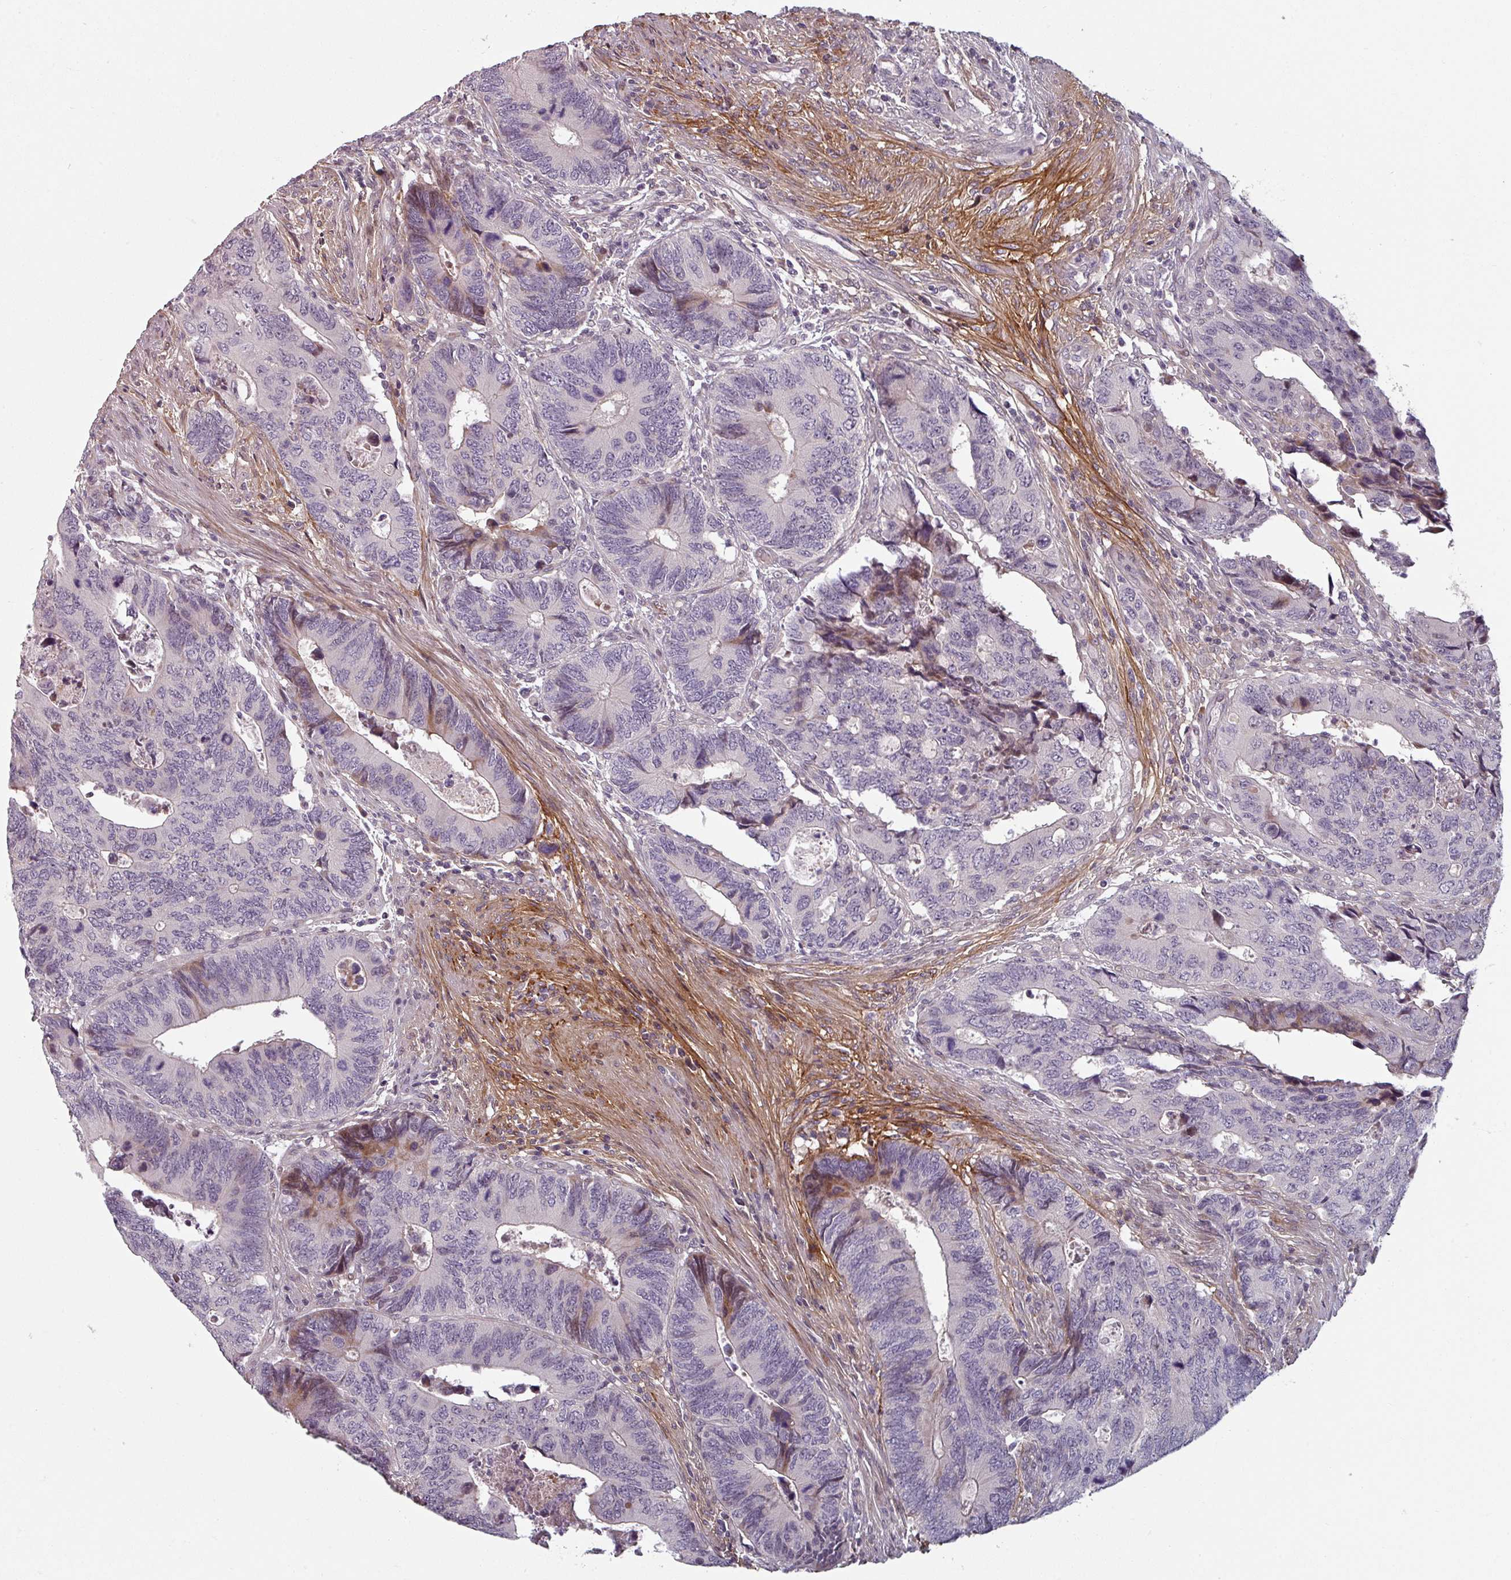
{"staining": {"intensity": "negative", "quantity": "none", "location": "none"}, "tissue": "colorectal cancer", "cell_type": "Tumor cells", "image_type": "cancer", "snomed": [{"axis": "morphology", "description": "Adenocarcinoma, NOS"}, {"axis": "topography", "description": "Colon"}], "caption": "High magnification brightfield microscopy of colorectal cancer stained with DAB (brown) and counterstained with hematoxylin (blue): tumor cells show no significant positivity. (DAB (3,3'-diaminobenzidine) IHC, high magnification).", "gene": "CYB5RL", "patient": {"sex": "male", "age": 87}}